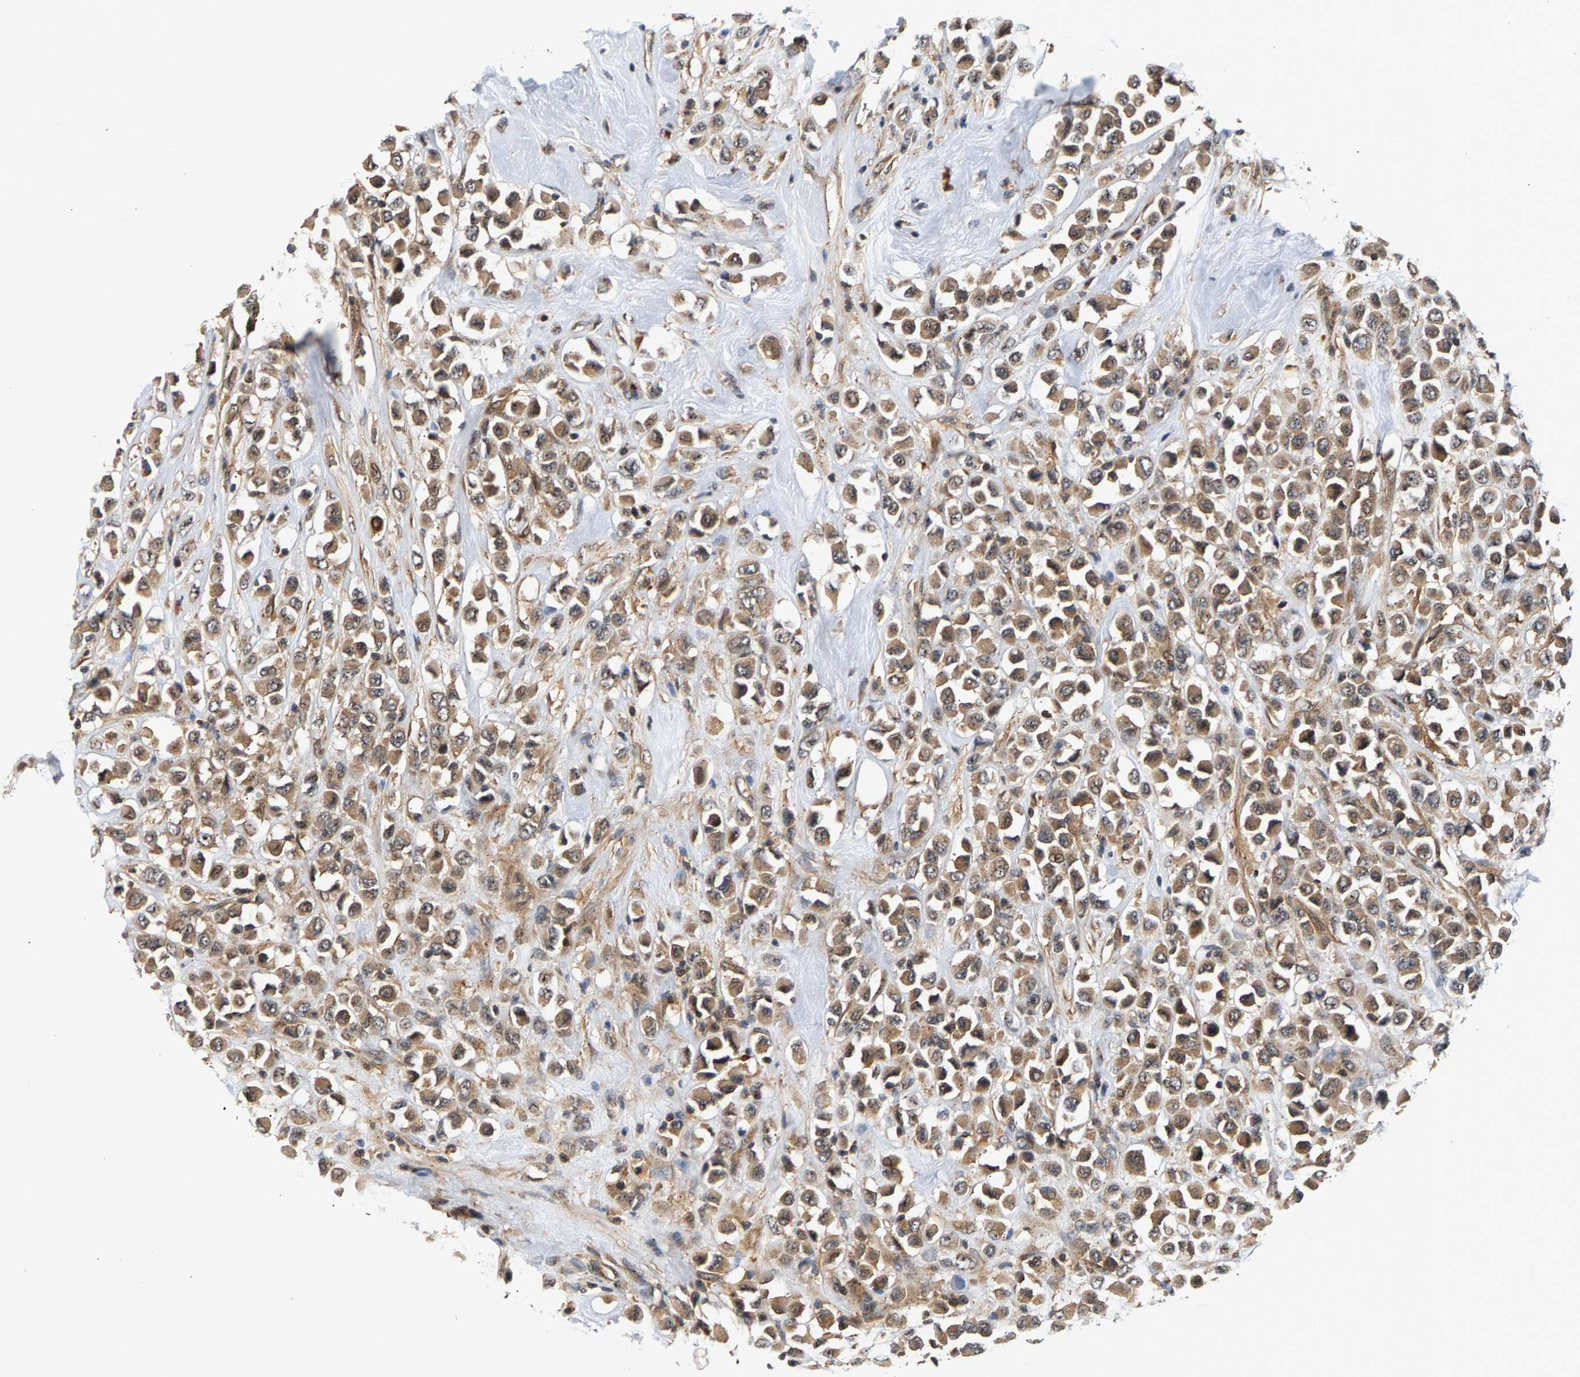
{"staining": {"intensity": "moderate", "quantity": ">75%", "location": "cytoplasmic/membranous"}, "tissue": "breast cancer", "cell_type": "Tumor cells", "image_type": "cancer", "snomed": [{"axis": "morphology", "description": "Duct carcinoma"}, {"axis": "topography", "description": "Breast"}], "caption": "The histopathology image demonstrates a brown stain indicating the presence of a protein in the cytoplasmic/membranous of tumor cells in breast infiltrating ductal carcinoma.", "gene": "MAP2K5", "patient": {"sex": "female", "age": 61}}